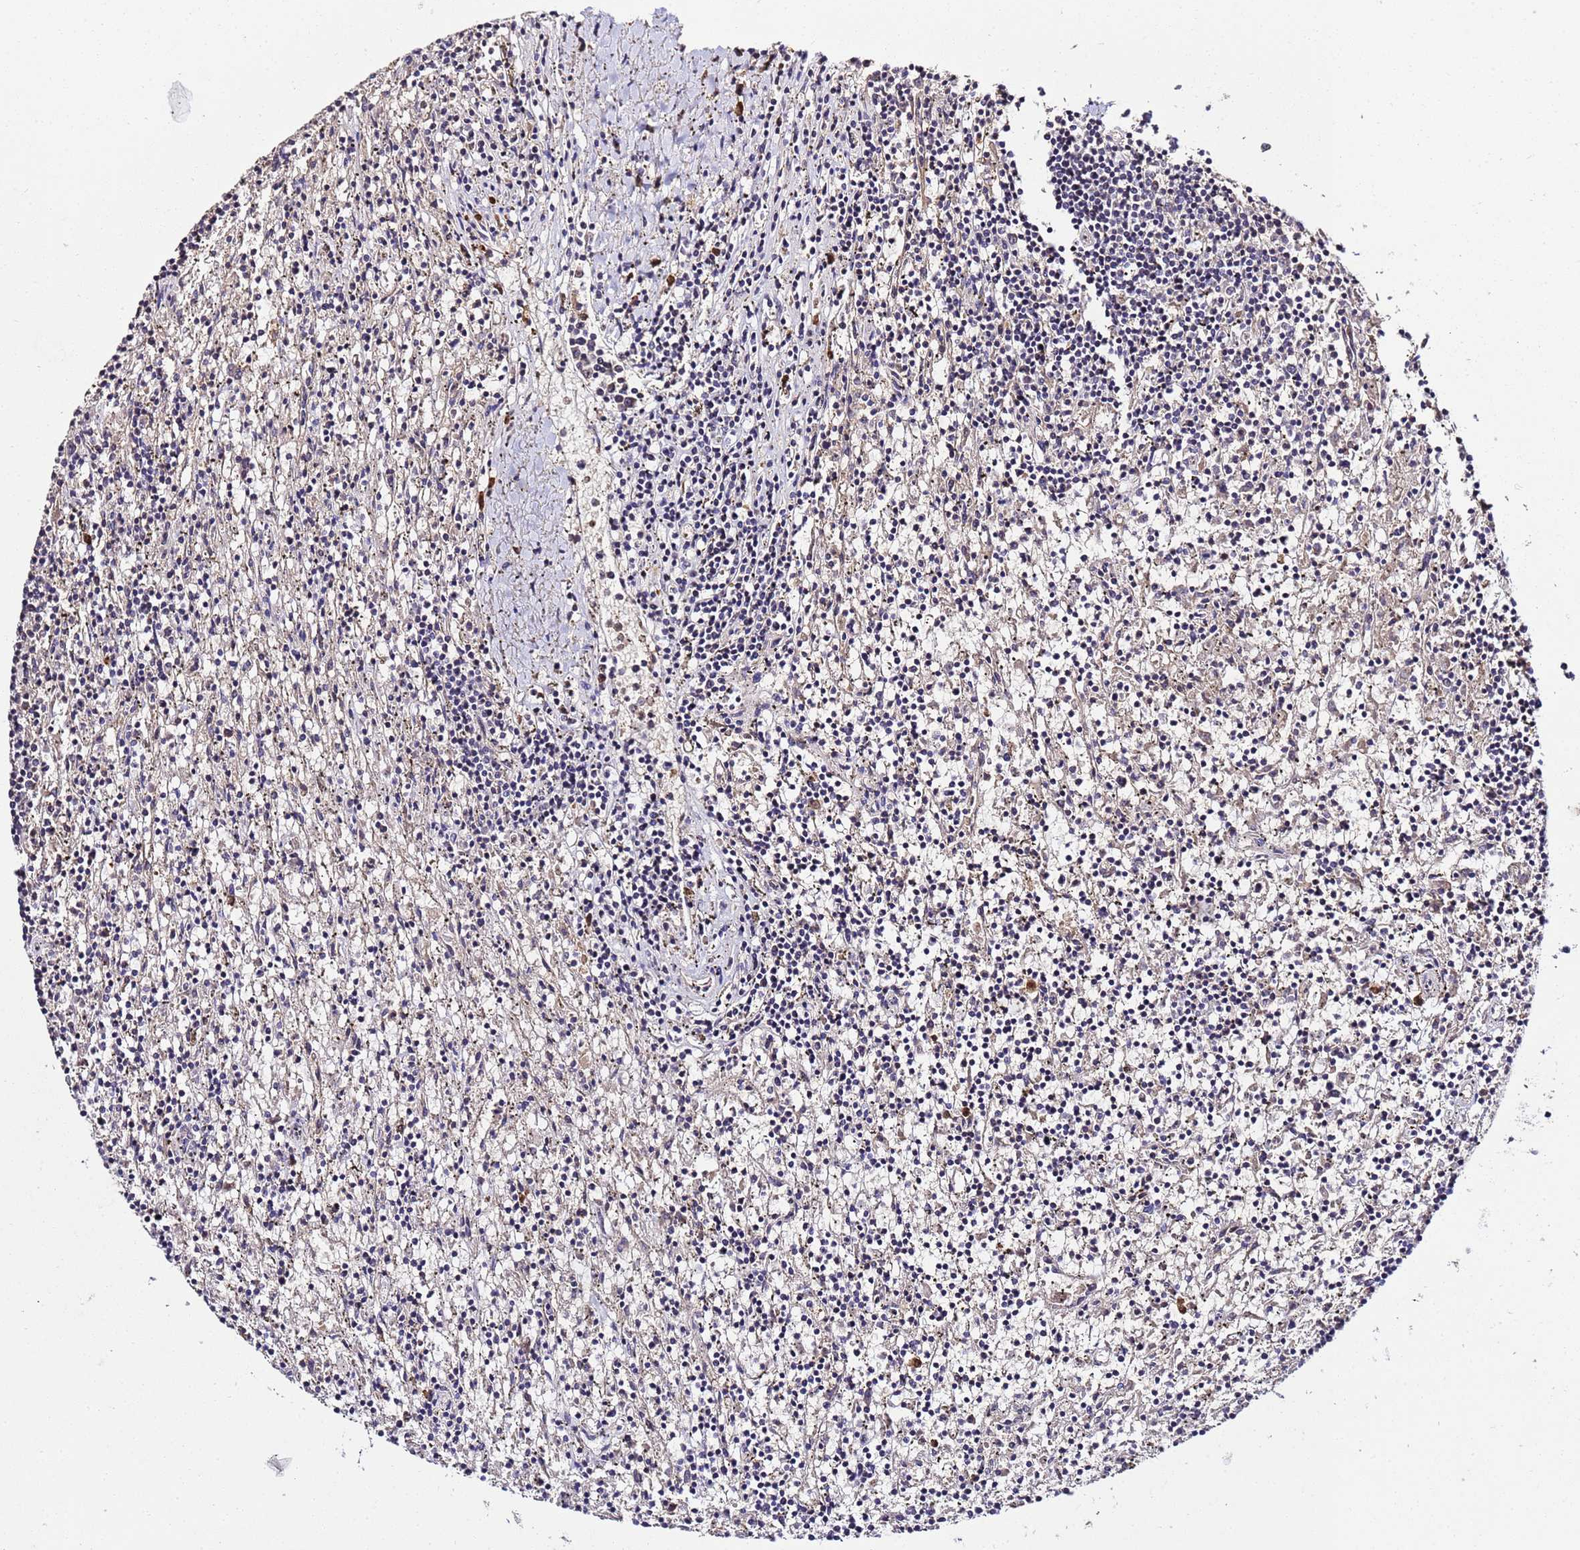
{"staining": {"intensity": "negative", "quantity": "none", "location": "none"}, "tissue": "lymphoma", "cell_type": "Tumor cells", "image_type": "cancer", "snomed": [{"axis": "morphology", "description": "Malignant lymphoma, non-Hodgkin's type, Low grade"}, {"axis": "topography", "description": "Spleen"}], "caption": "The IHC image has no significant positivity in tumor cells of malignant lymphoma, non-Hodgkin's type (low-grade) tissue. (Brightfield microscopy of DAB immunohistochemistry at high magnification).", "gene": "WNK4", "patient": {"sex": "male", "age": 76}}